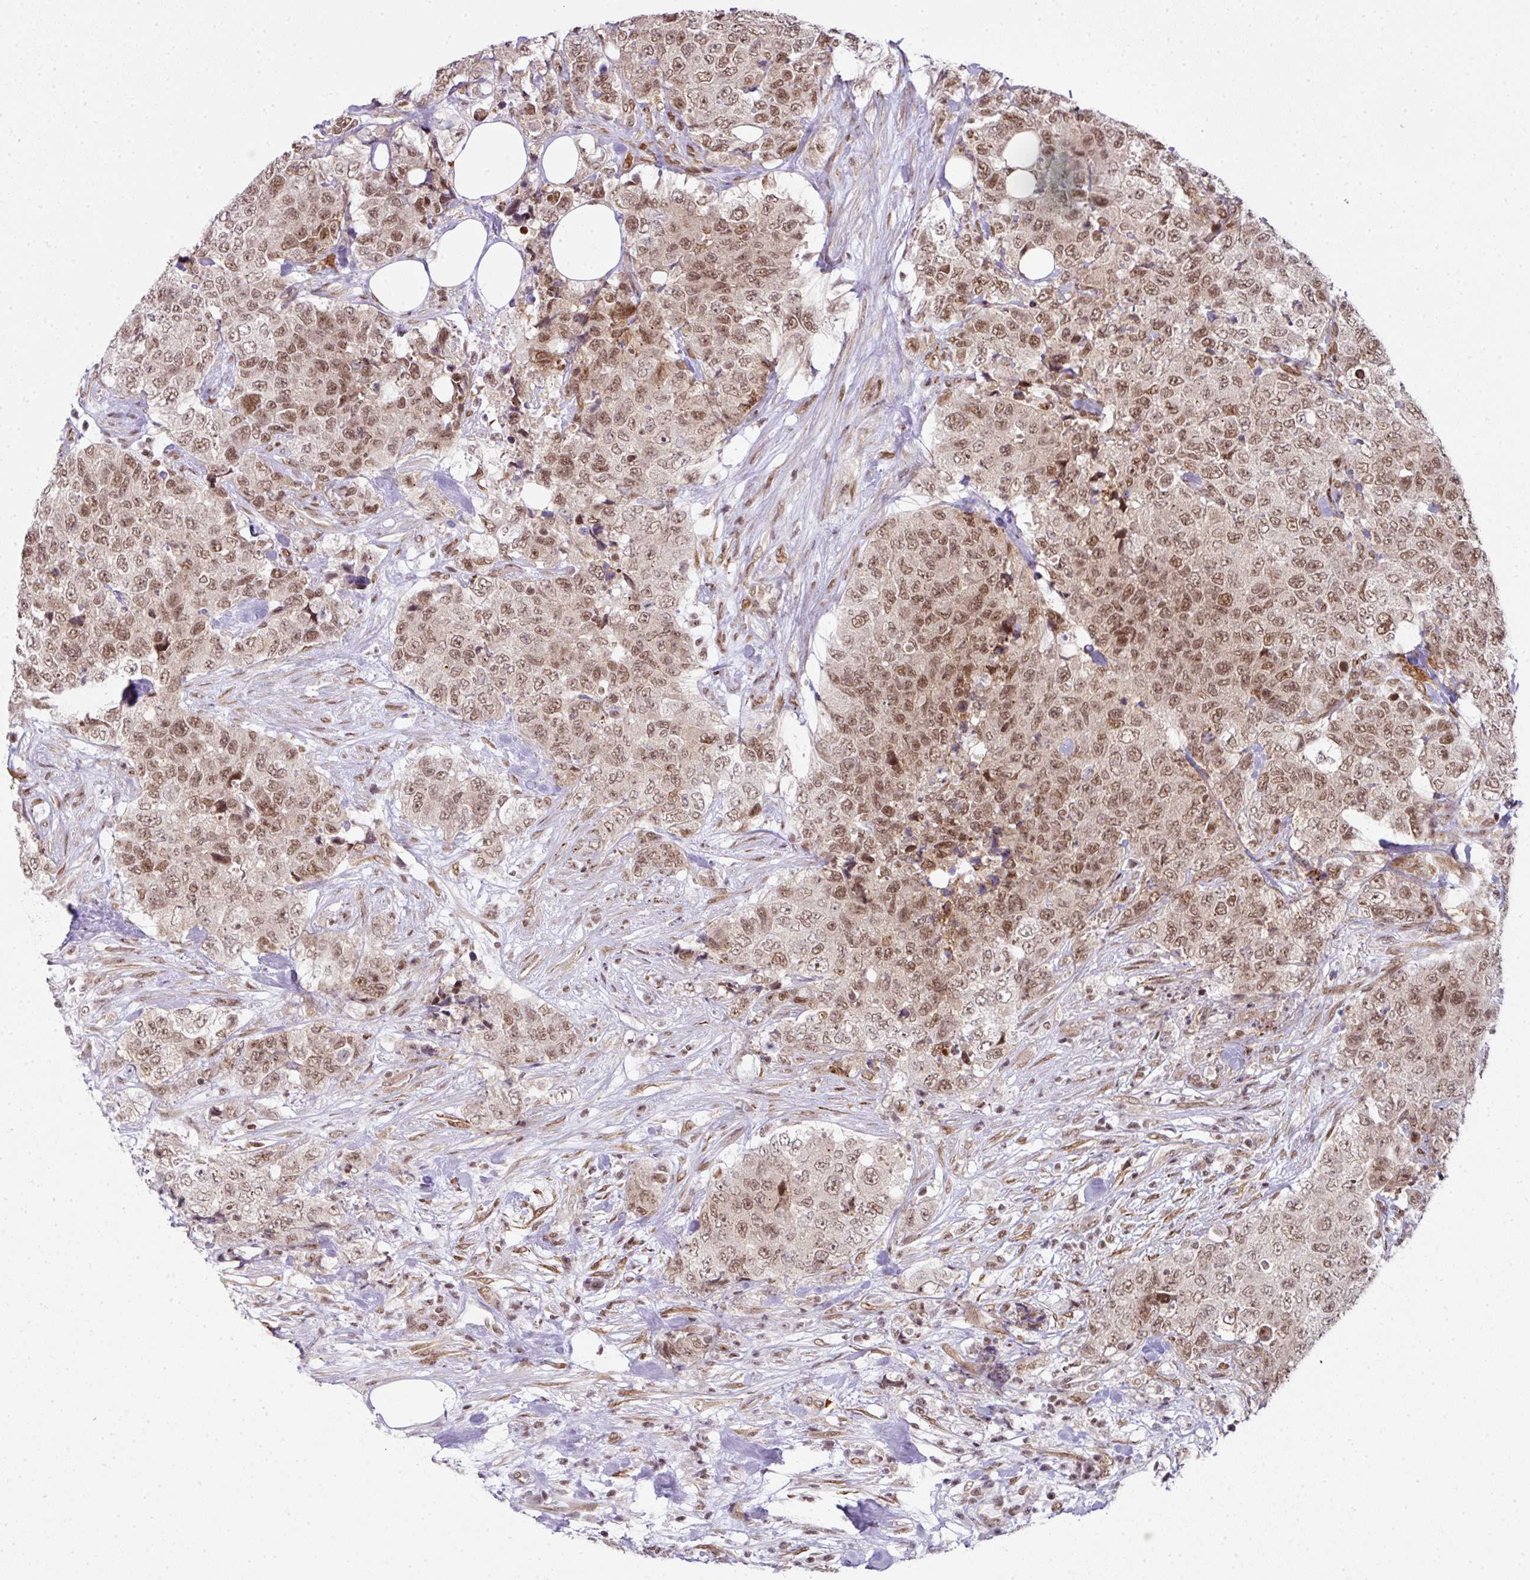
{"staining": {"intensity": "moderate", "quantity": ">75%", "location": "nuclear"}, "tissue": "urothelial cancer", "cell_type": "Tumor cells", "image_type": "cancer", "snomed": [{"axis": "morphology", "description": "Urothelial carcinoma, High grade"}, {"axis": "topography", "description": "Urinary bladder"}], "caption": "Protein expression analysis of urothelial carcinoma (high-grade) exhibits moderate nuclear positivity in approximately >75% of tumor cells.", "gene": "NFYA", "patient": {"sex": "female", "age": 78}}